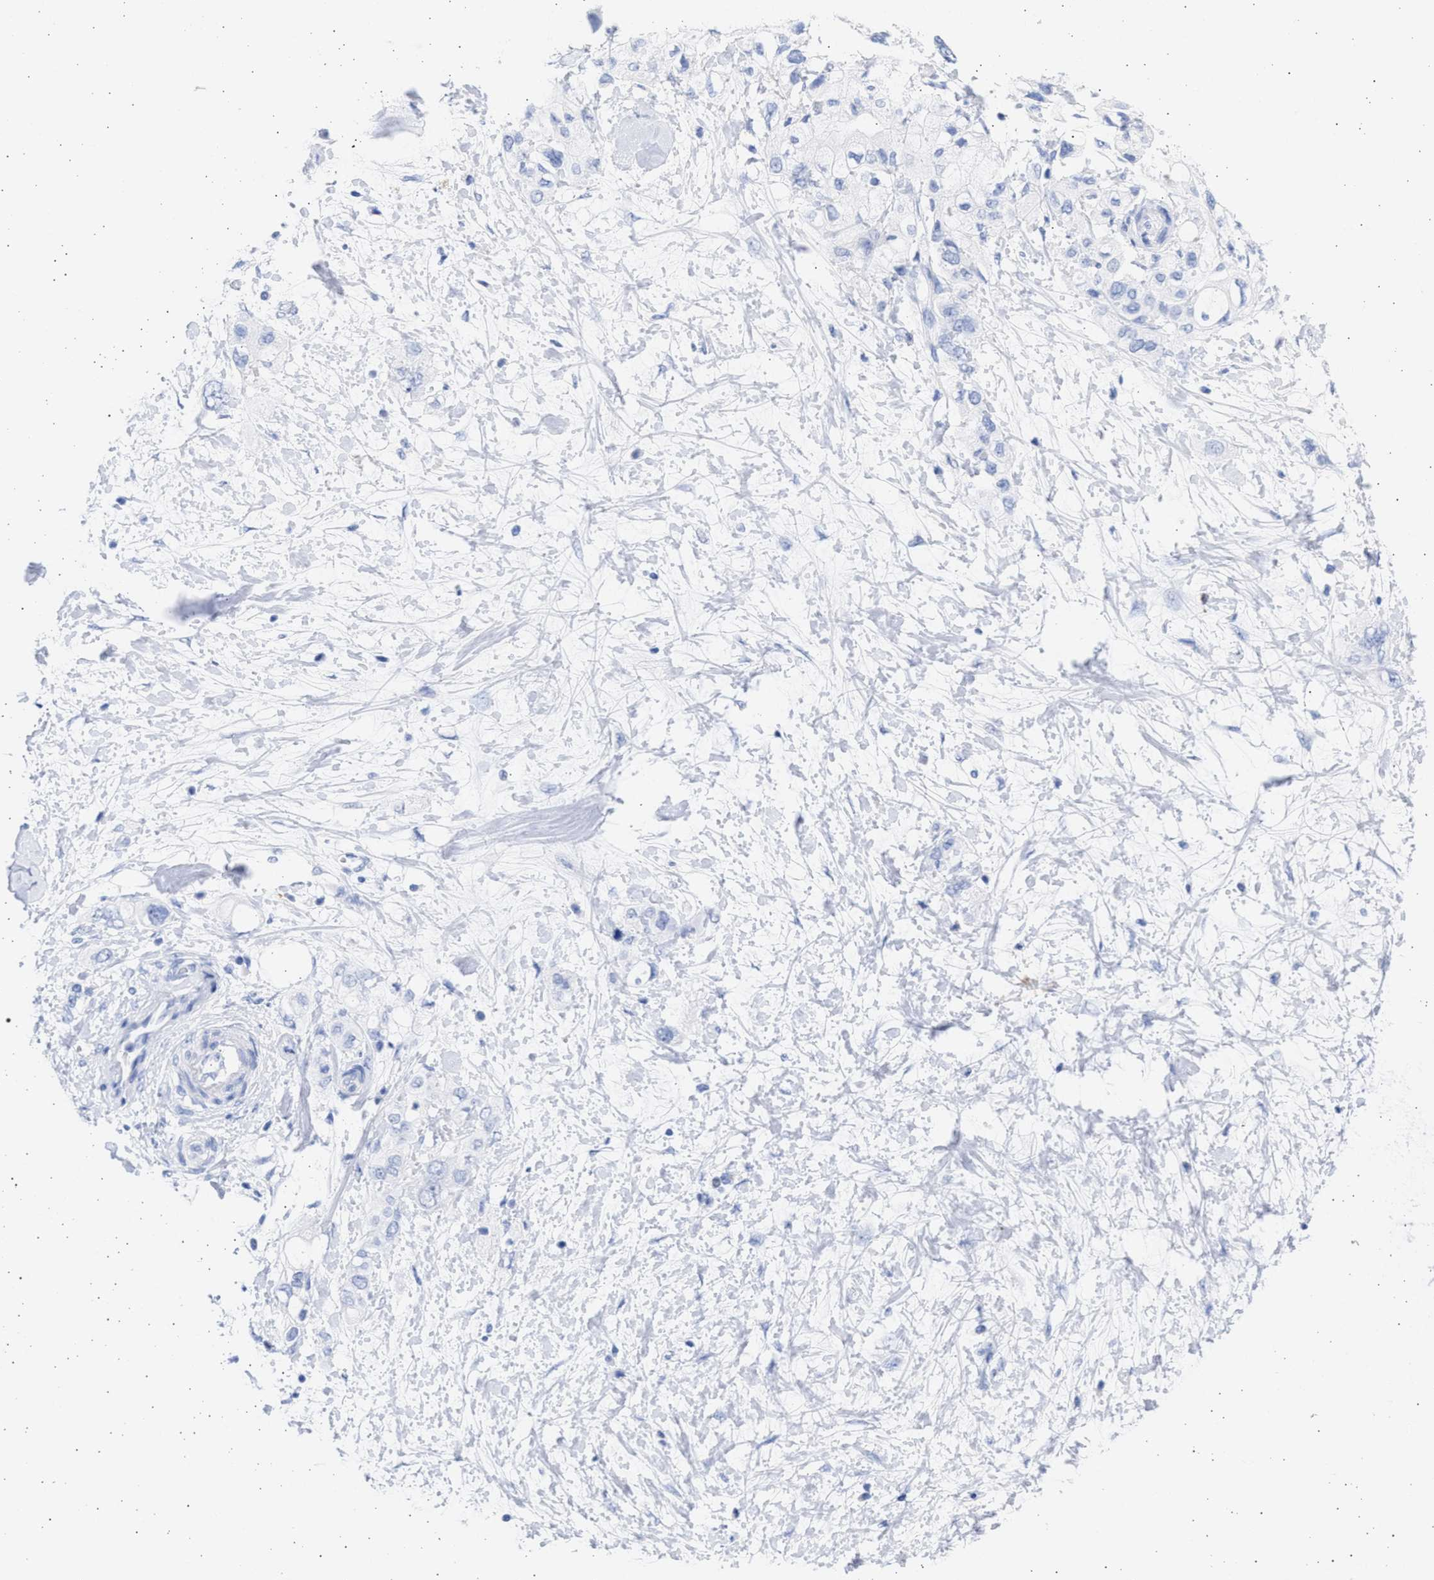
{"staining": {"intensity": "negative", "quantity": "none", "location": "none"}, "tissue": "pancreatic cancer", "cell_type": "Tumor cells", "image_type": "cancer", "snomed": [{"axis": "morphology", "description": "Adenocarcinoma, NOS"}, {"axis": "topography", "description": "Pancreas"}], "caption": "Immunohistochemistry (IHC) image of neoplastic tissue: human pancreatic cancer stained with DAB shows no significant protein positivity in tumor cells. (DAB IHC with hematoxylin counter stain).", "gene": "ALDOC", "patient": {"sex": "female", "age": 56}}